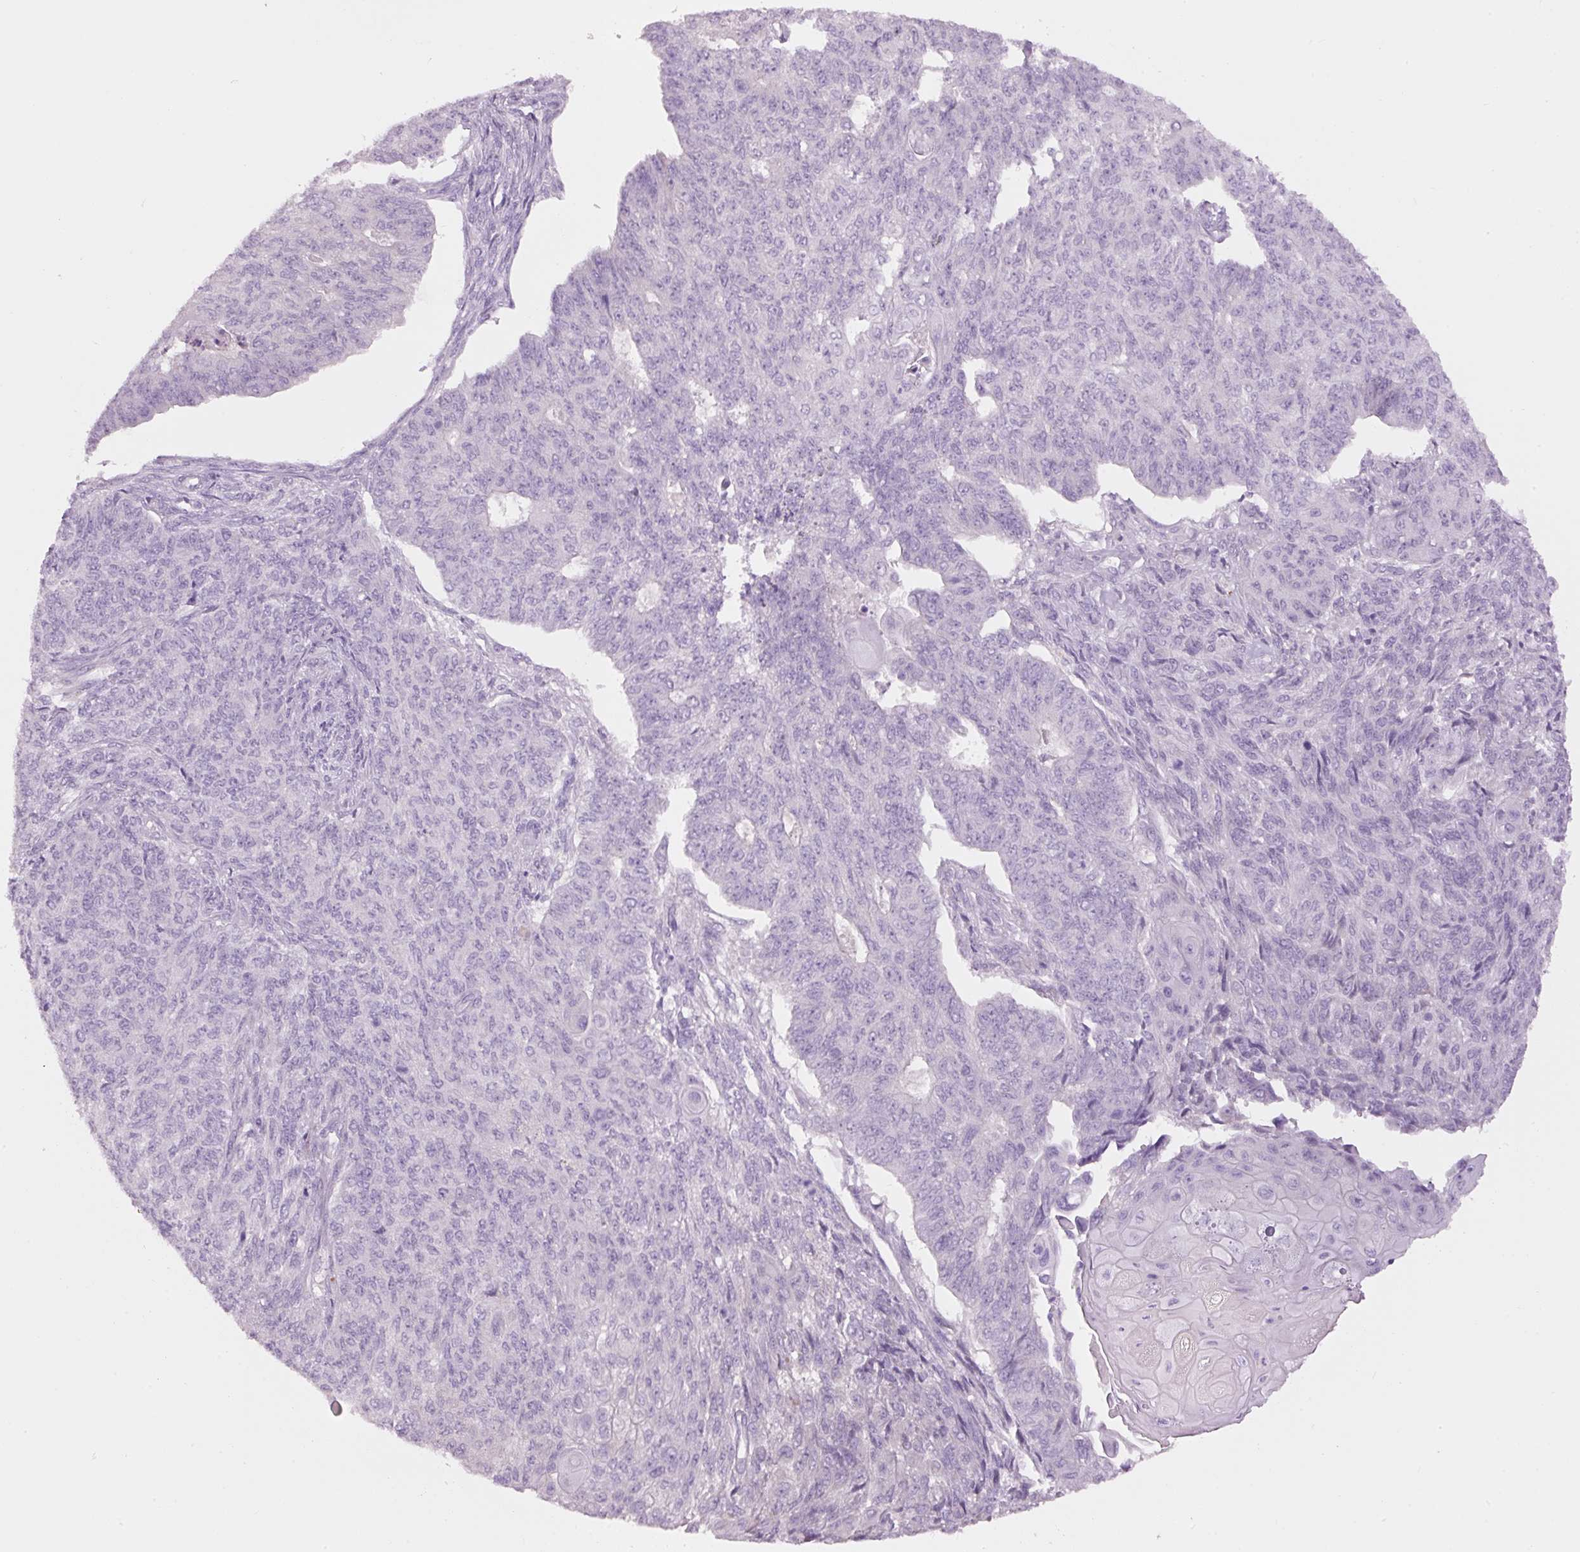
{"staining": {"intensity": "negative", "quantity": "none", "location": "none"}, "tissue": "endometrial cancer", "cell_type": "Tumor cells", "image_type": "cancer", "snomed": [{"axis": "morphology", "description": "Adenocarcinoma, NOS"}, {"axis": "topography", "description": "Endometrium"}], "caption": "High power microscopy micrograph of an immunohistochemistry photomicrograph of endometrial adenocarcinoma, revealing no significant expression in tumor cells. (DAB (3,3'-diaminobenzidine) IHC with hematoxylin counter stain).", "gene": "PDXDC1", "patient": {"sex": "female", "age": 32}}